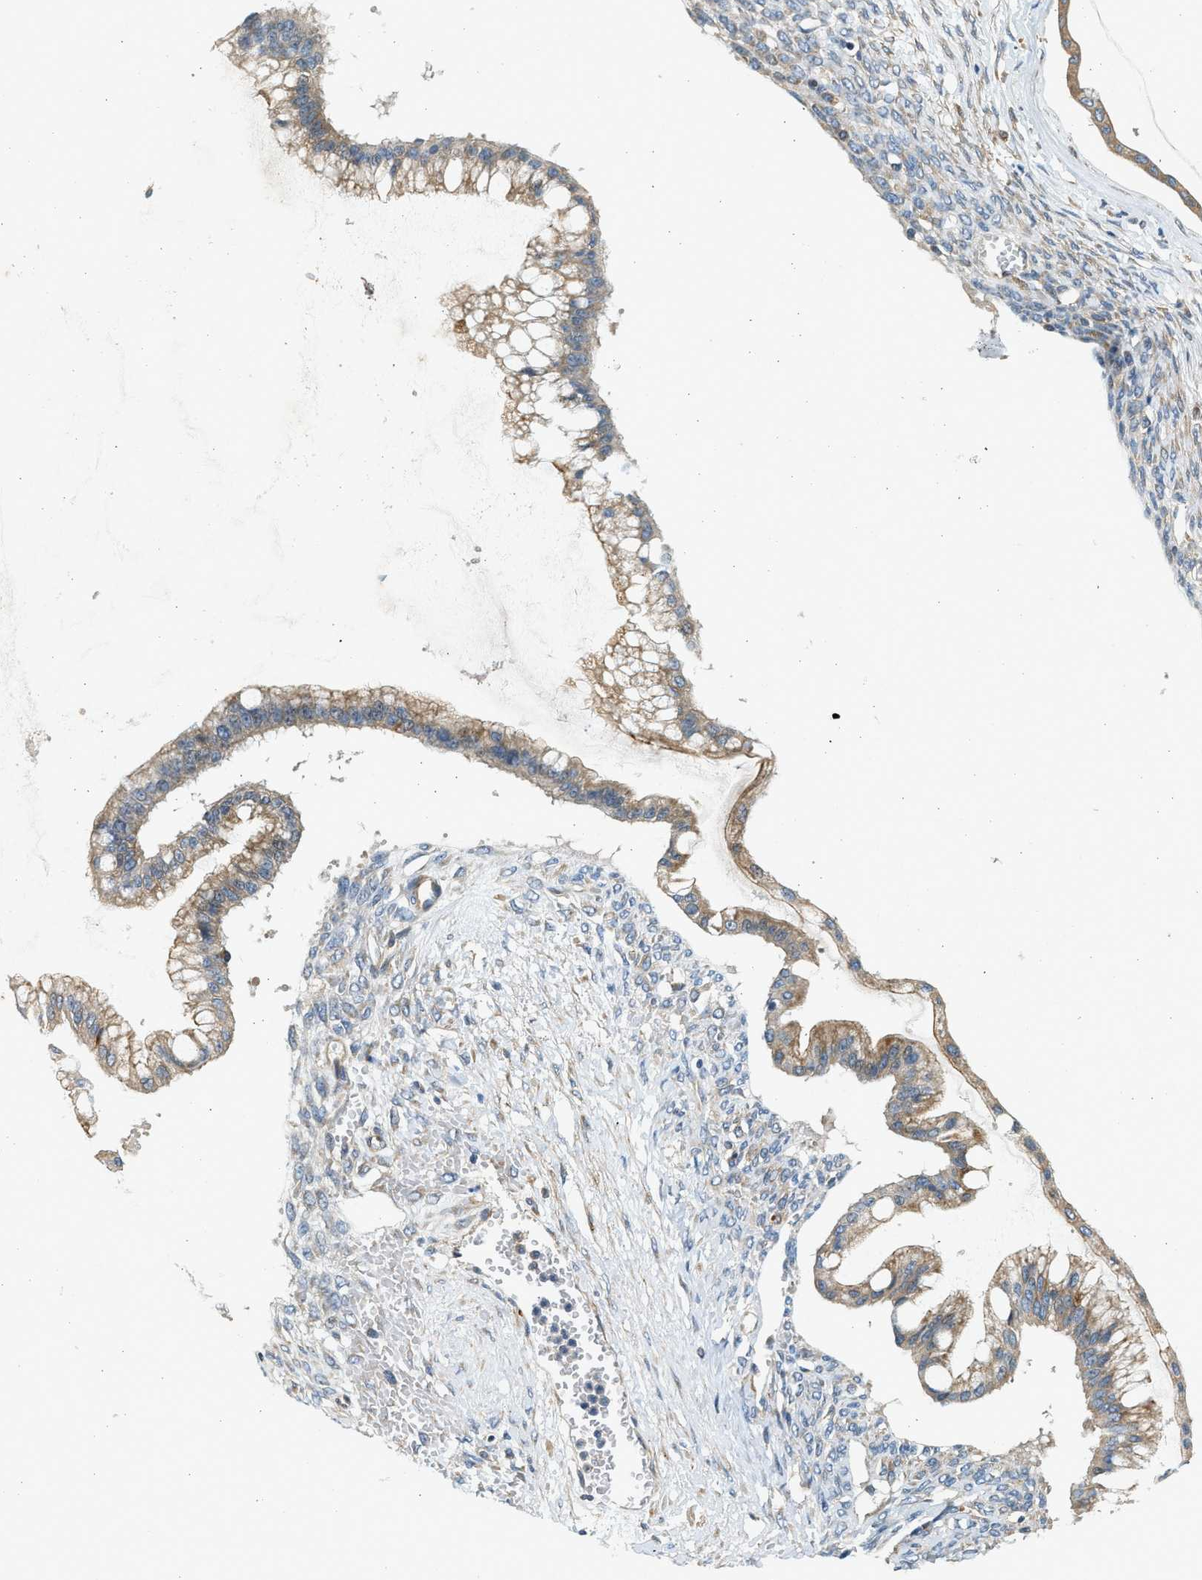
{"staining": {"intensity": "moderate", "quantity": ">75%", "location": "cytoplasmic/membranous"}, "tissue": "ovarian cancer", "cell_type": "Tumor cells", "image_type": "cancer", "snomed": [{"axis": "morphology", "description": "Cystadenocarcinoma, mucinous, NOS"}, {"axis": "topography", "description": "Ovary"}], "caption": "Moderate cytoplasmic/membranous staining for a protein is identified in approximately >75% of tumor cells of mucinous cystadenocarcinoma (ovarian) using immunohistochemistry (IHC).", "gene": "KDELR2", "patient": {"sex": "female", "age": 73}}